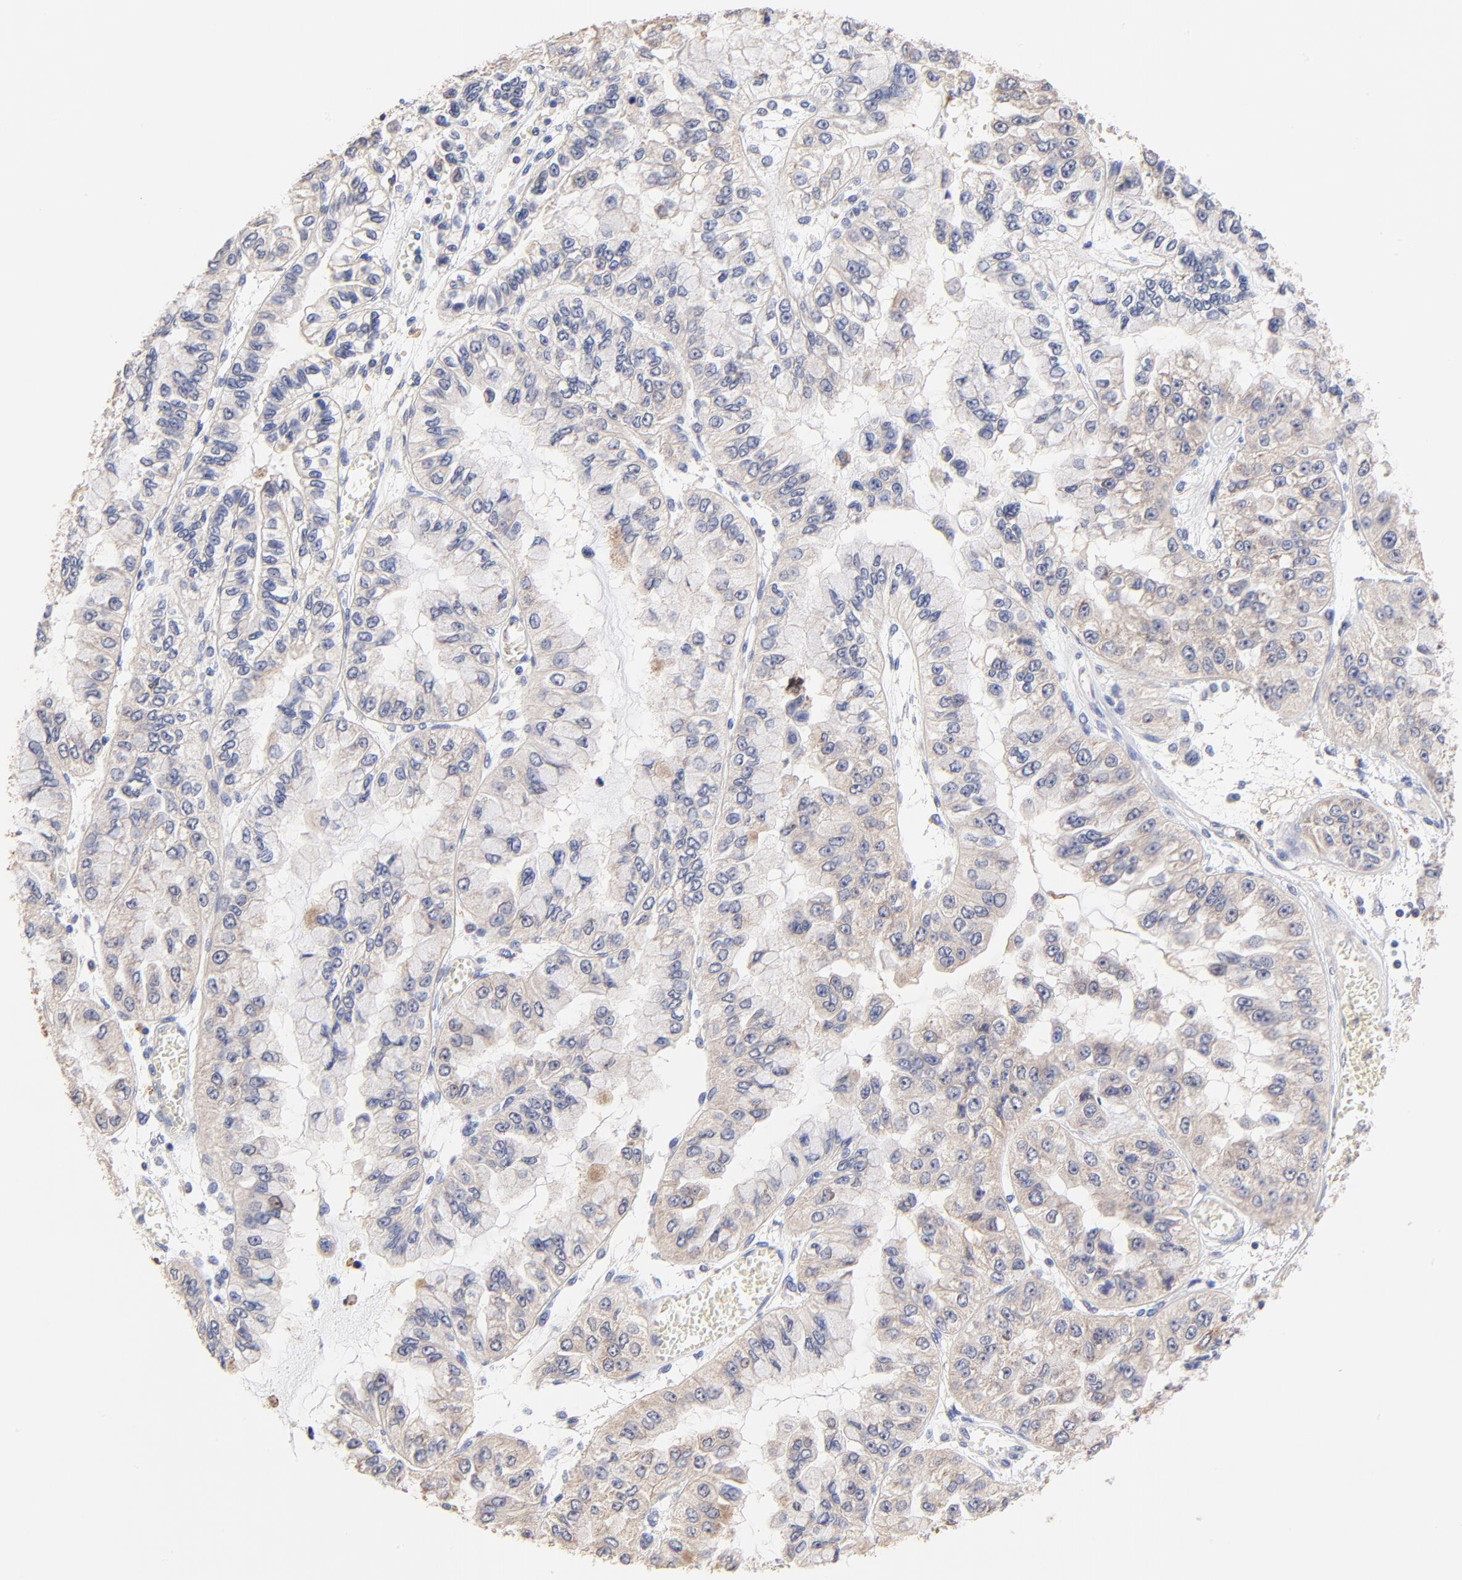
{"staining": {"intensity": "weak", "quantity": ">75%", "location": "cytoplasmic/membranous"}, "tissue": "liver cancer", "cell_type": "Tumor cells", "image_type": "cancer", "snomed": [{"axis": "morphology", "description": "Cholangiocarcinoma"}, {"axis": "topography", "description": "Liver"}], "caption": "Immunohistochemical staining of human liver cancer (cholangiocarcinoma) displays low levels of weak cytoplasmic/membranous protein positivity in about >75% of tumor cells. The staining was performed using DAB (3,3'-diaminobenzidine), with brown indicating positive protein expression. Nuclei are stained blue with hematoxylin.", "gene": "PTK7", "patient": {"sex": "female", "age": 79}}